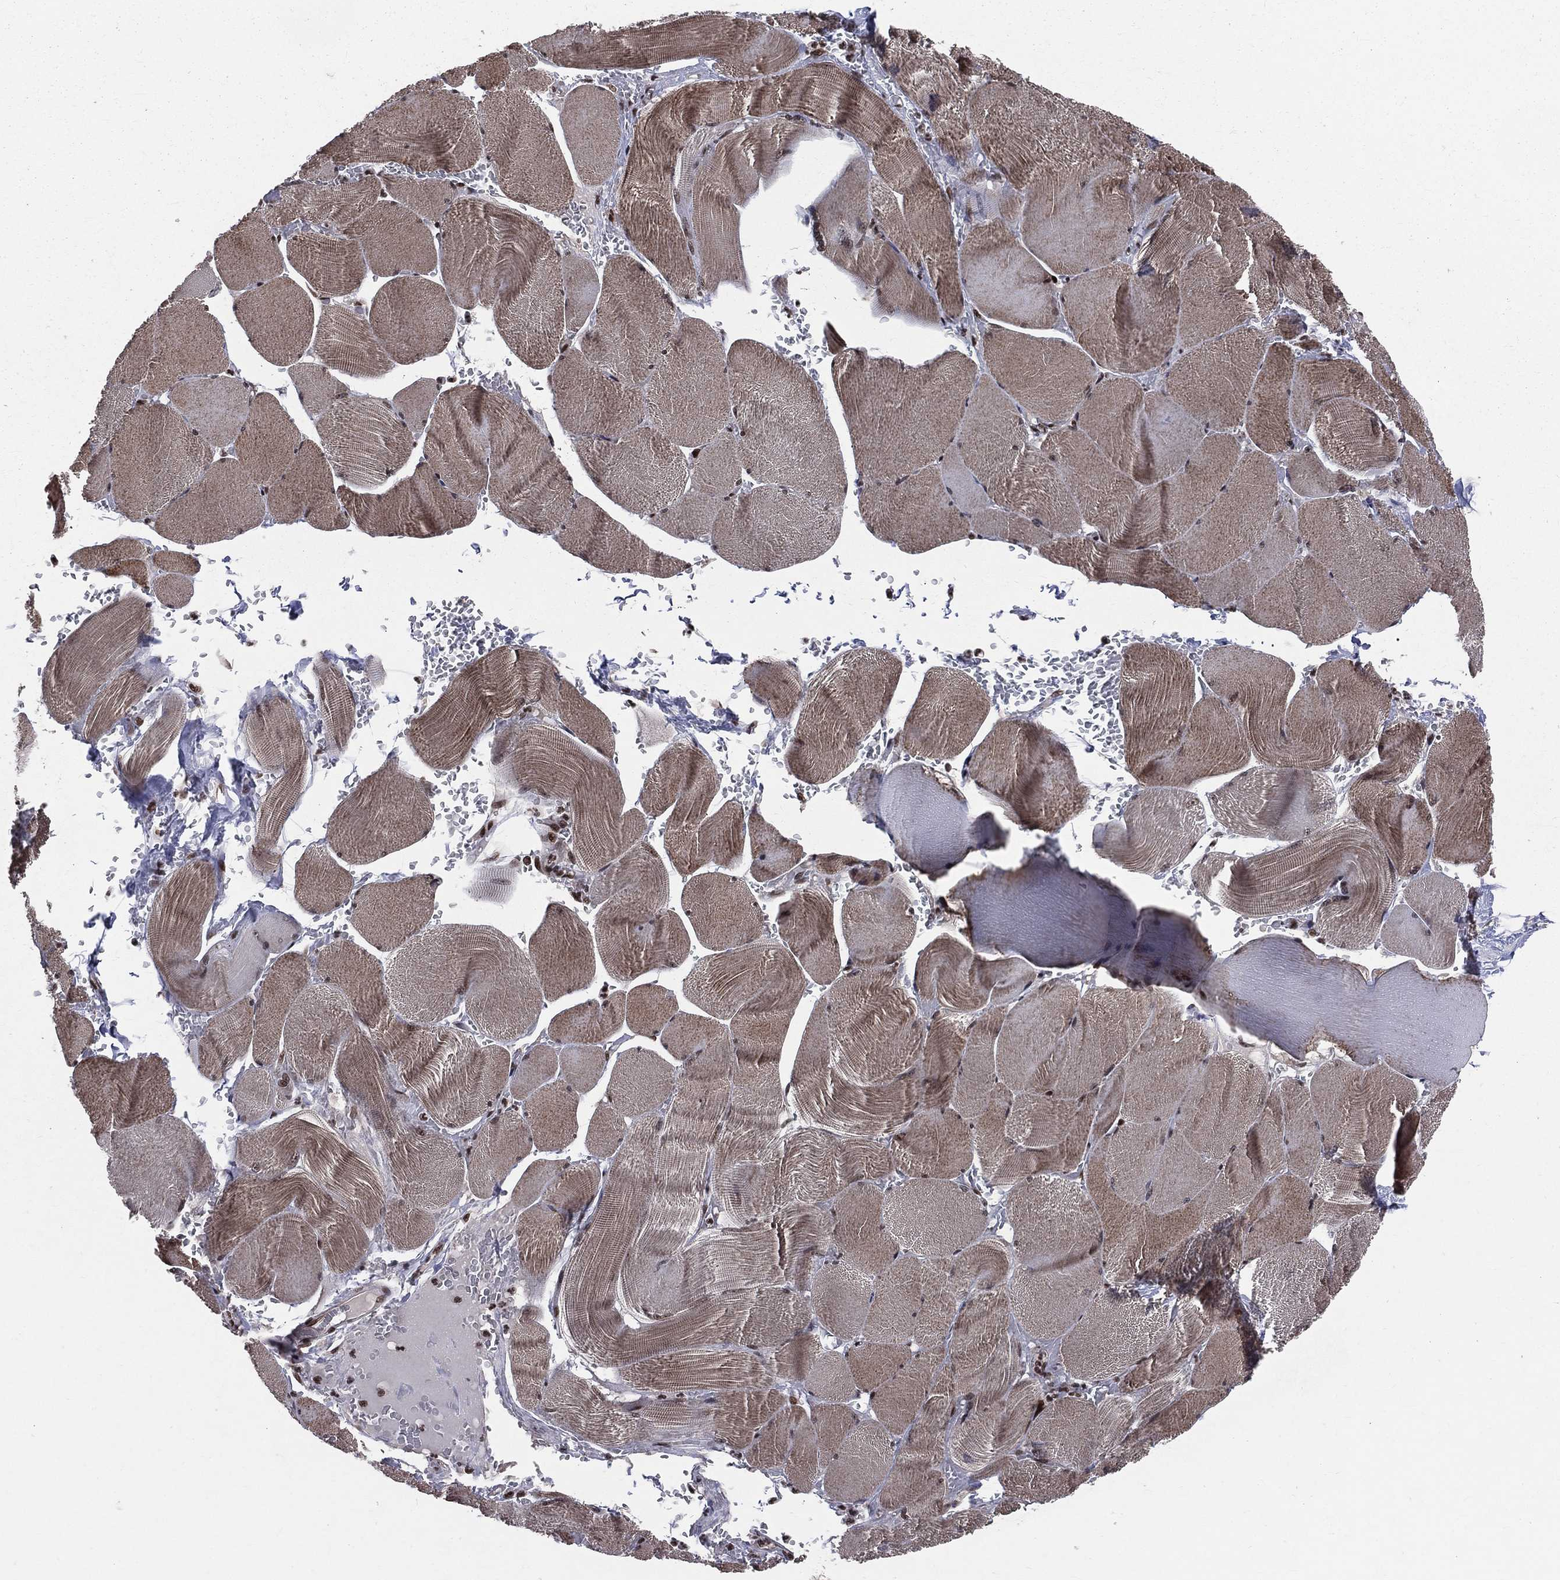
{"staining": {"intensity": "weak", "quantity": "25%-75%", "location": "cytoplasmic/membranous"}, "tissue": "skeletal muscle", "cell_type": "Myocytes", "image_type": "normal", "snomed": [{"axis": "morphology", "description": "Normal tissue, NOS"}, {"axis": "topography", "description": "Skeletal muscle"}], "caption": "Brown immunohistochemical staining in normal skeletal muscle demonstrates weak cytoplasmic/membranous staining in about 25%-75% of myocytes.", "gene": "SMC3", "patient": {"sex": "male", "age": 56}}